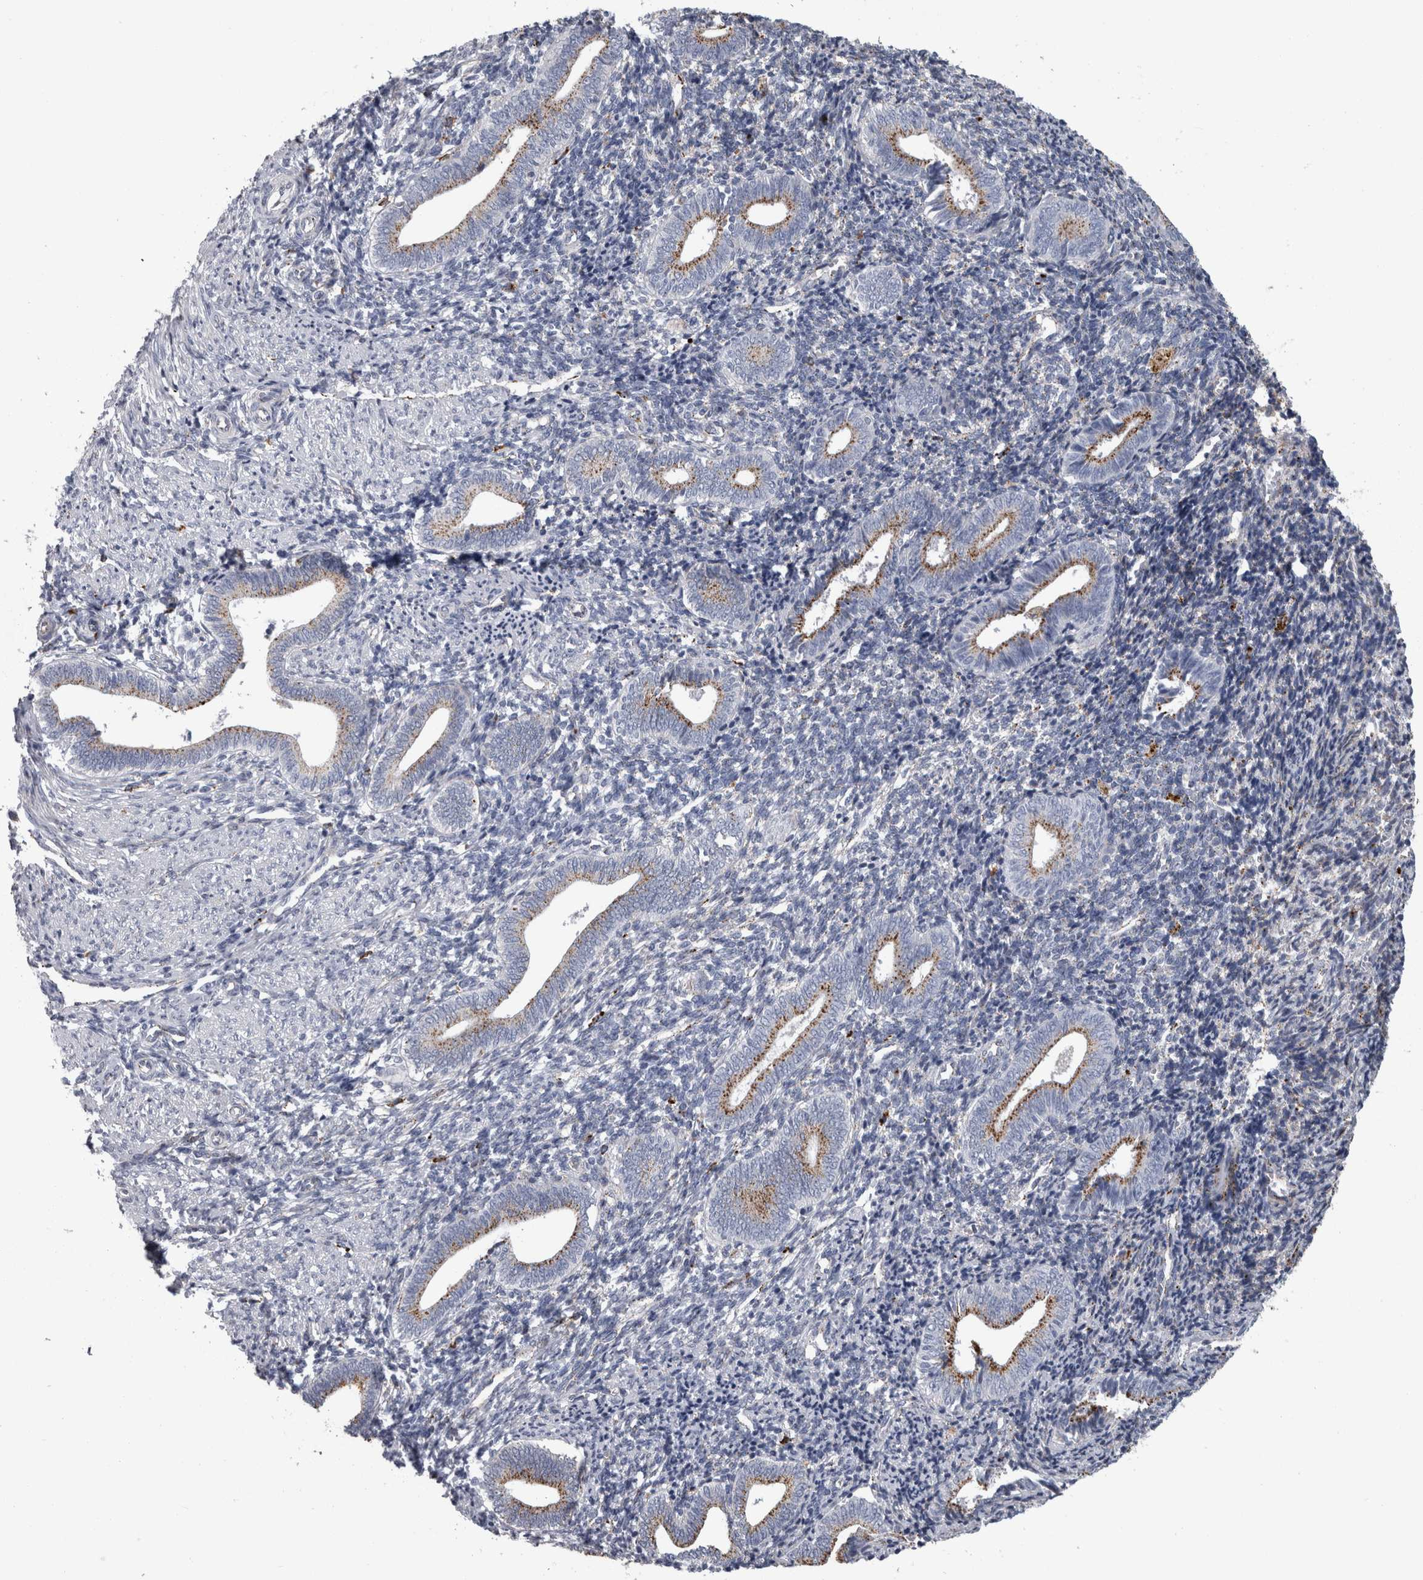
{"staining": {"intensity": "negative", "quantity": "none", "location": "none"}, "tissue": "endometrium", "cell_type": "Cells in endometrial stroma", "image_type": "normal", "snomed": [{"axis": "morphology", "description": "Normal tissue, NOS"}, {"axis": "topography", "description": "Uterus"}, {"axis": "topography", "description": "Endometrium"}], "caption": "Cells in endometrial stroma show no significant protein expression in unremarkable endometrium.", "gene": "DPP7", "patient": {"sex": "female", "age": 33}}